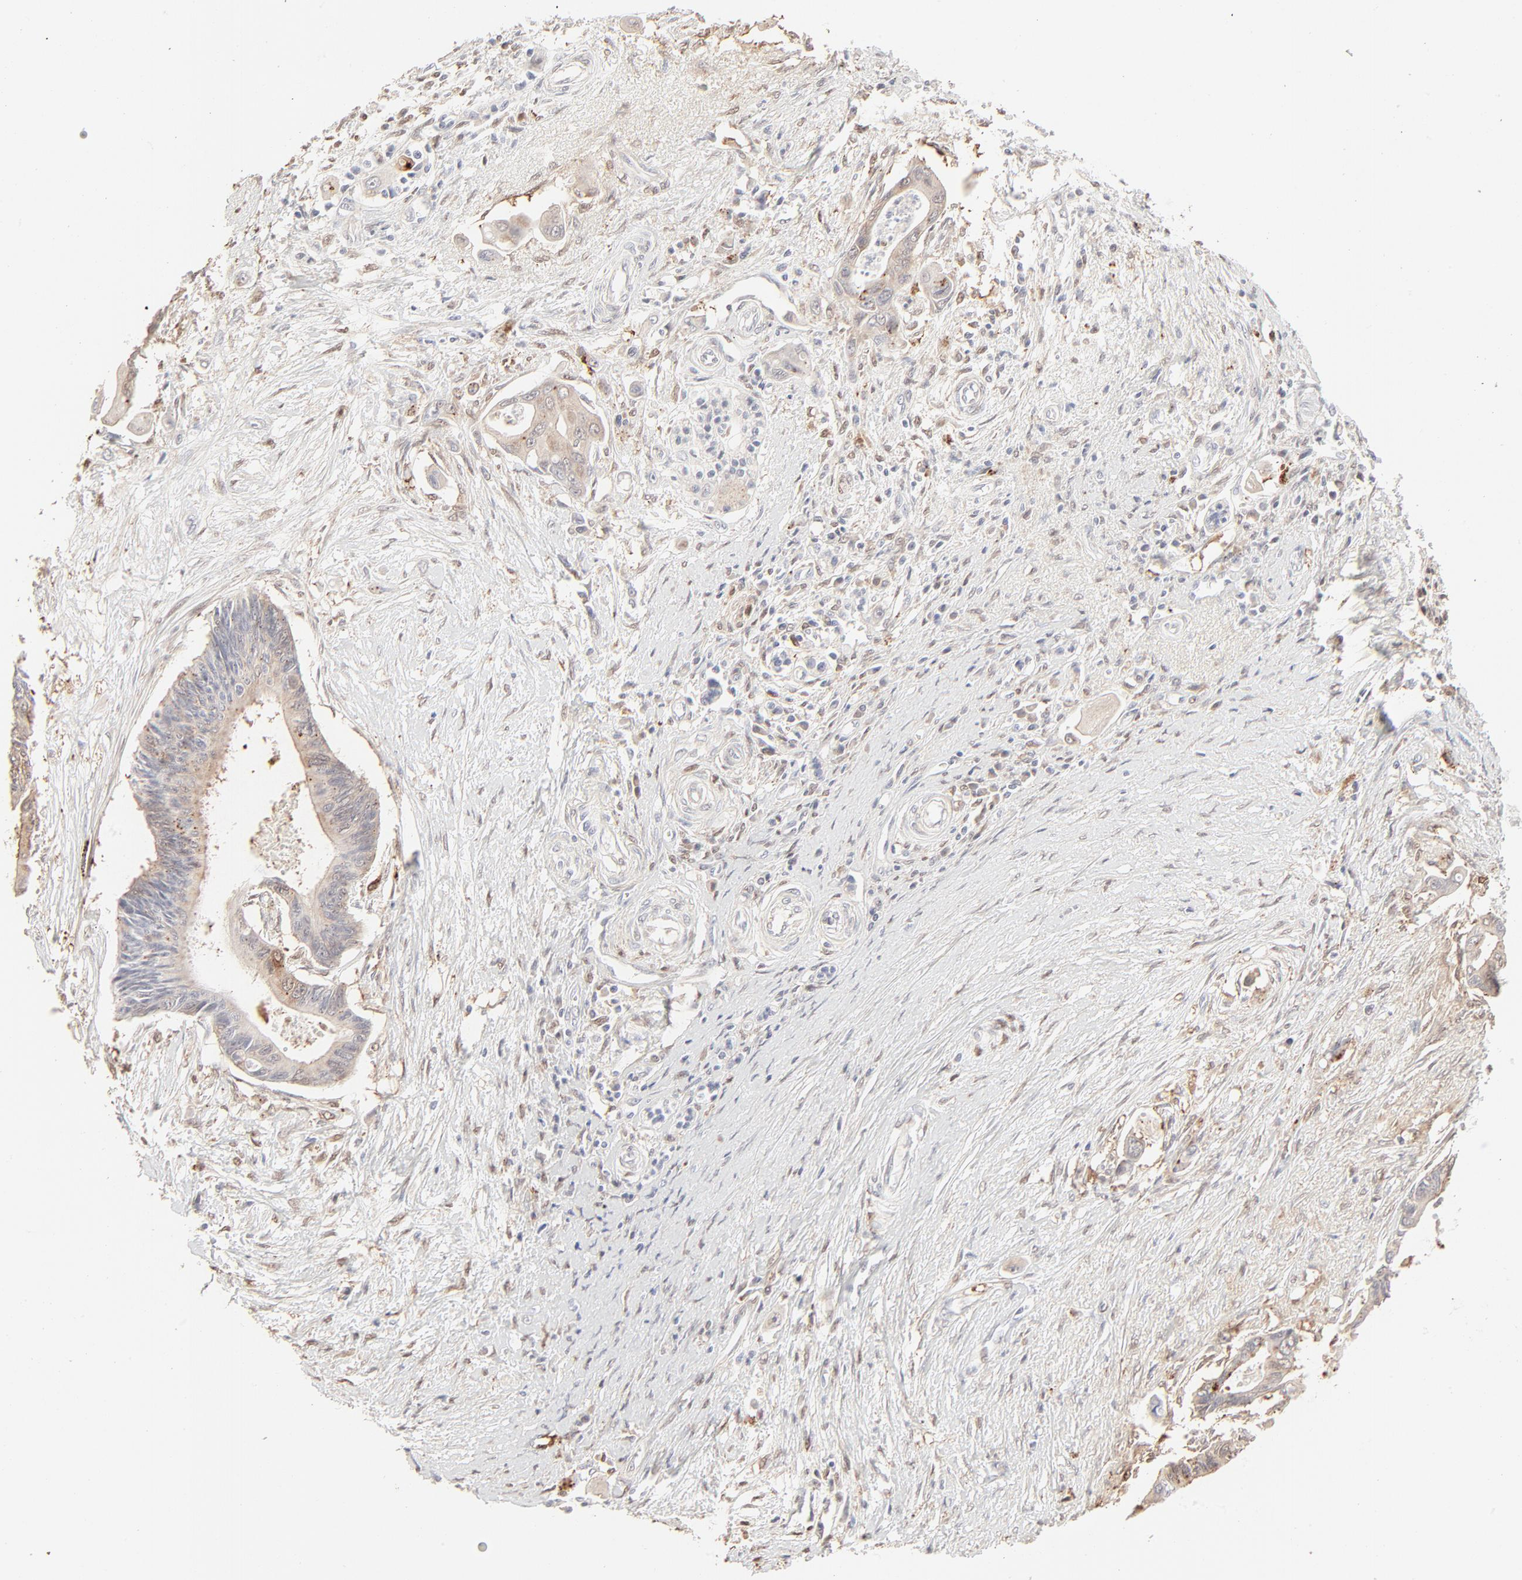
{"staining": {"intensity": "weak", "quantity": "25%-75%", "location": "cytoplasmic/membranous"}, "tissue": "pancreatic cancer", "cell_type": "Tumor cells", "image_type": "cancer", "snomed": [{"axis": "morphology", "description": "Adenocarcinoma, NOS"}, {"axis": "topography", "description": "Pancreas"}], "caption": "Immunohistochemistry (IHC) histopathology image of neoplastic tissue: pancreatic cancer (adenocarcinoma) stained using IHC exhibits low levels of weak protein expression localized specifically in the cytoplasmic/membranous of tumor cells, appearing as a cytoplasmic/membranous brown color.", "gene": "LGALS2", "patient": {"sex": "female", "age": 70}}